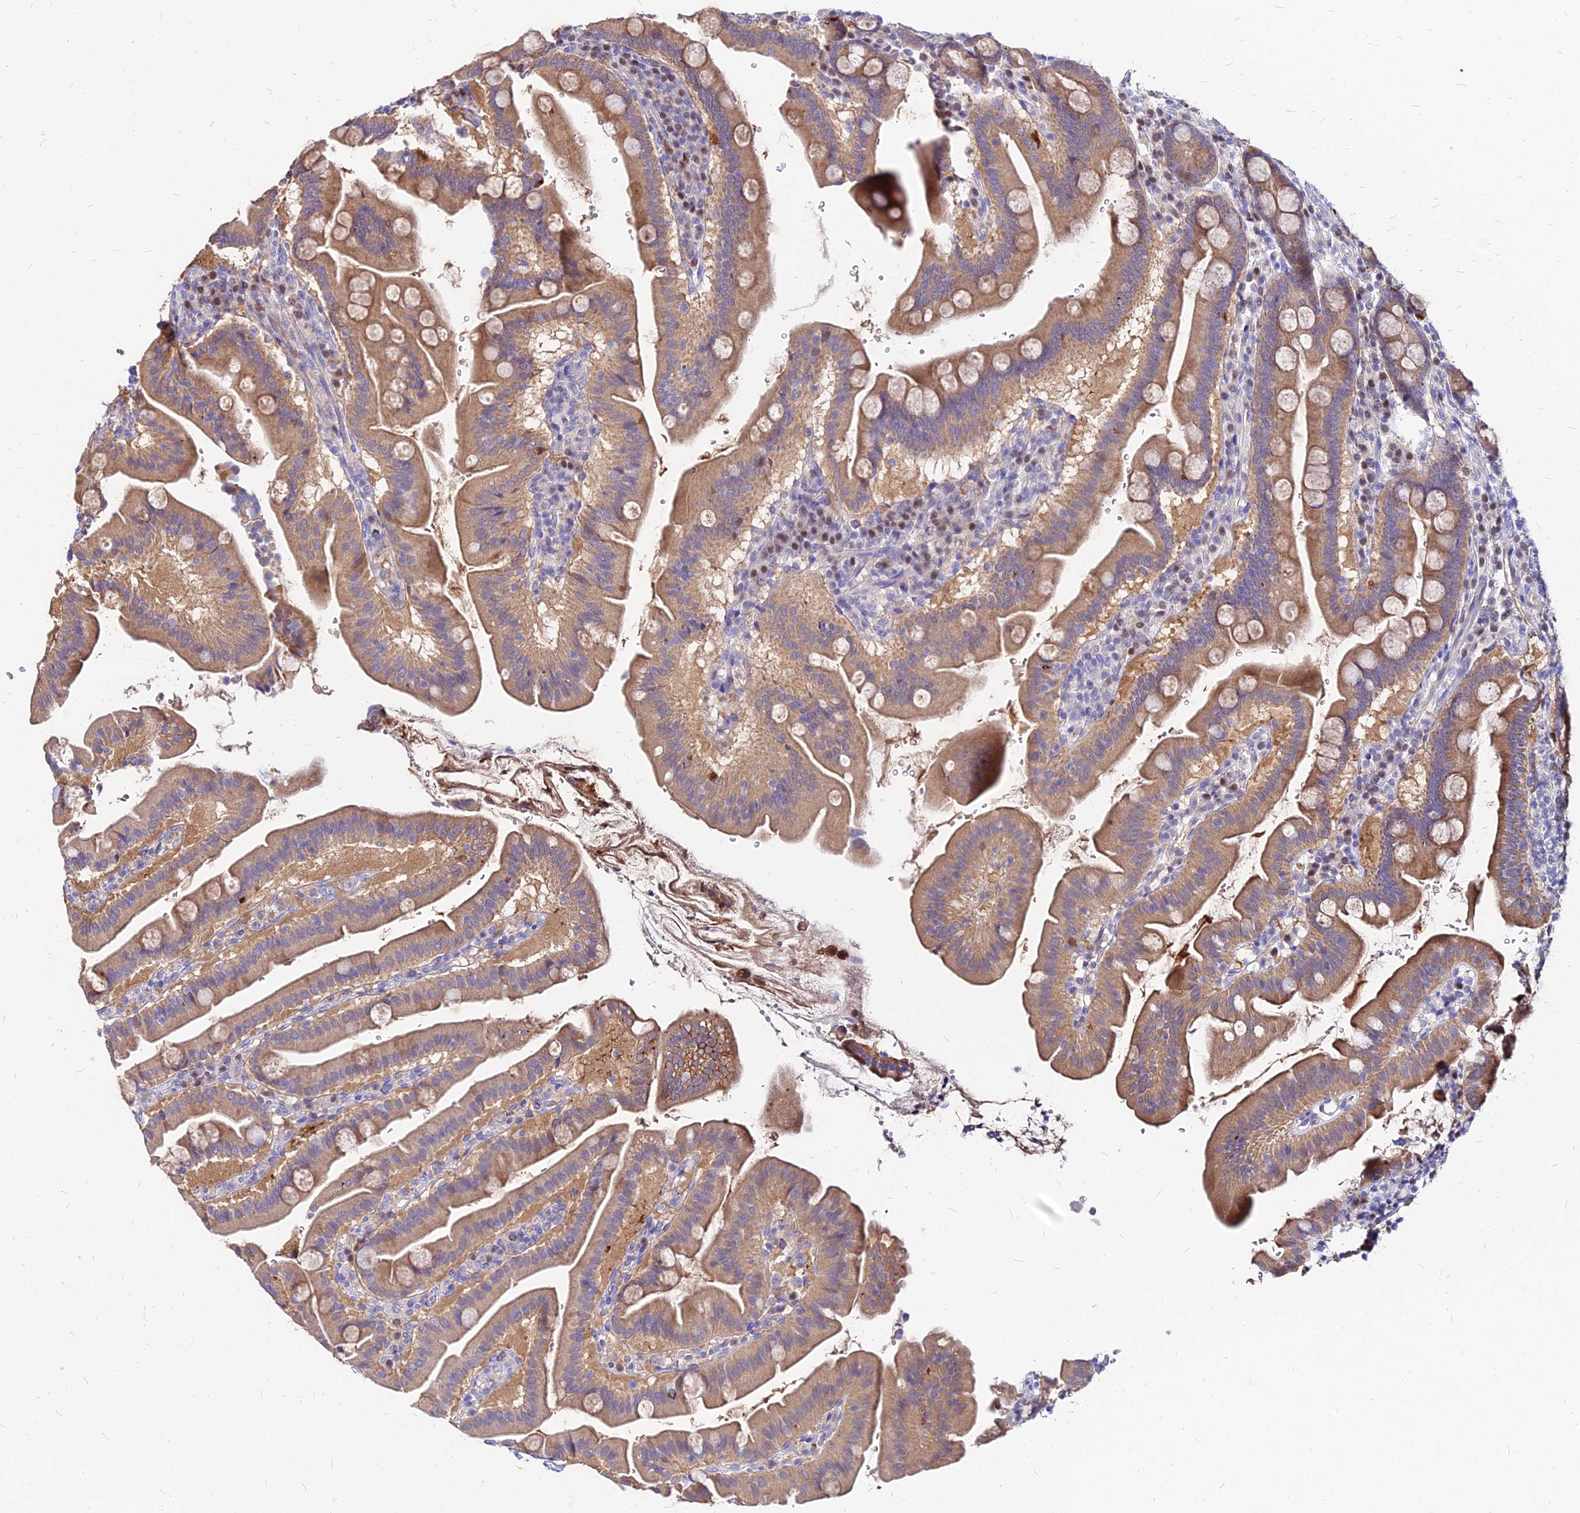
{"staining": {"intensity": "moderate", "quantity": ">75%", "location": "cytoplasmic/membranous"}, "tissue": "duodenum", "cell_type": "Glandular cells", "image_type": "normal", "snomed": [{"axis": "morphology", "description": "Normal tissue, NOS"}, {"axis": "morphology", "description": "Adenocarcinoma, NOS"}, {"axis": "topography", "description": "Pancreas"}, {"axis": "topography", "description": "Duodenum"}], "caption": "Immunohistochemistry image of benign human duodenum stained for a protein (brown), which shows medium levels of moderate cytoplasmic/membranous staining in approximately >75% of glandular cells.", "gene": "ACSM6", "patient": {"sex": "male", "age": 50}}